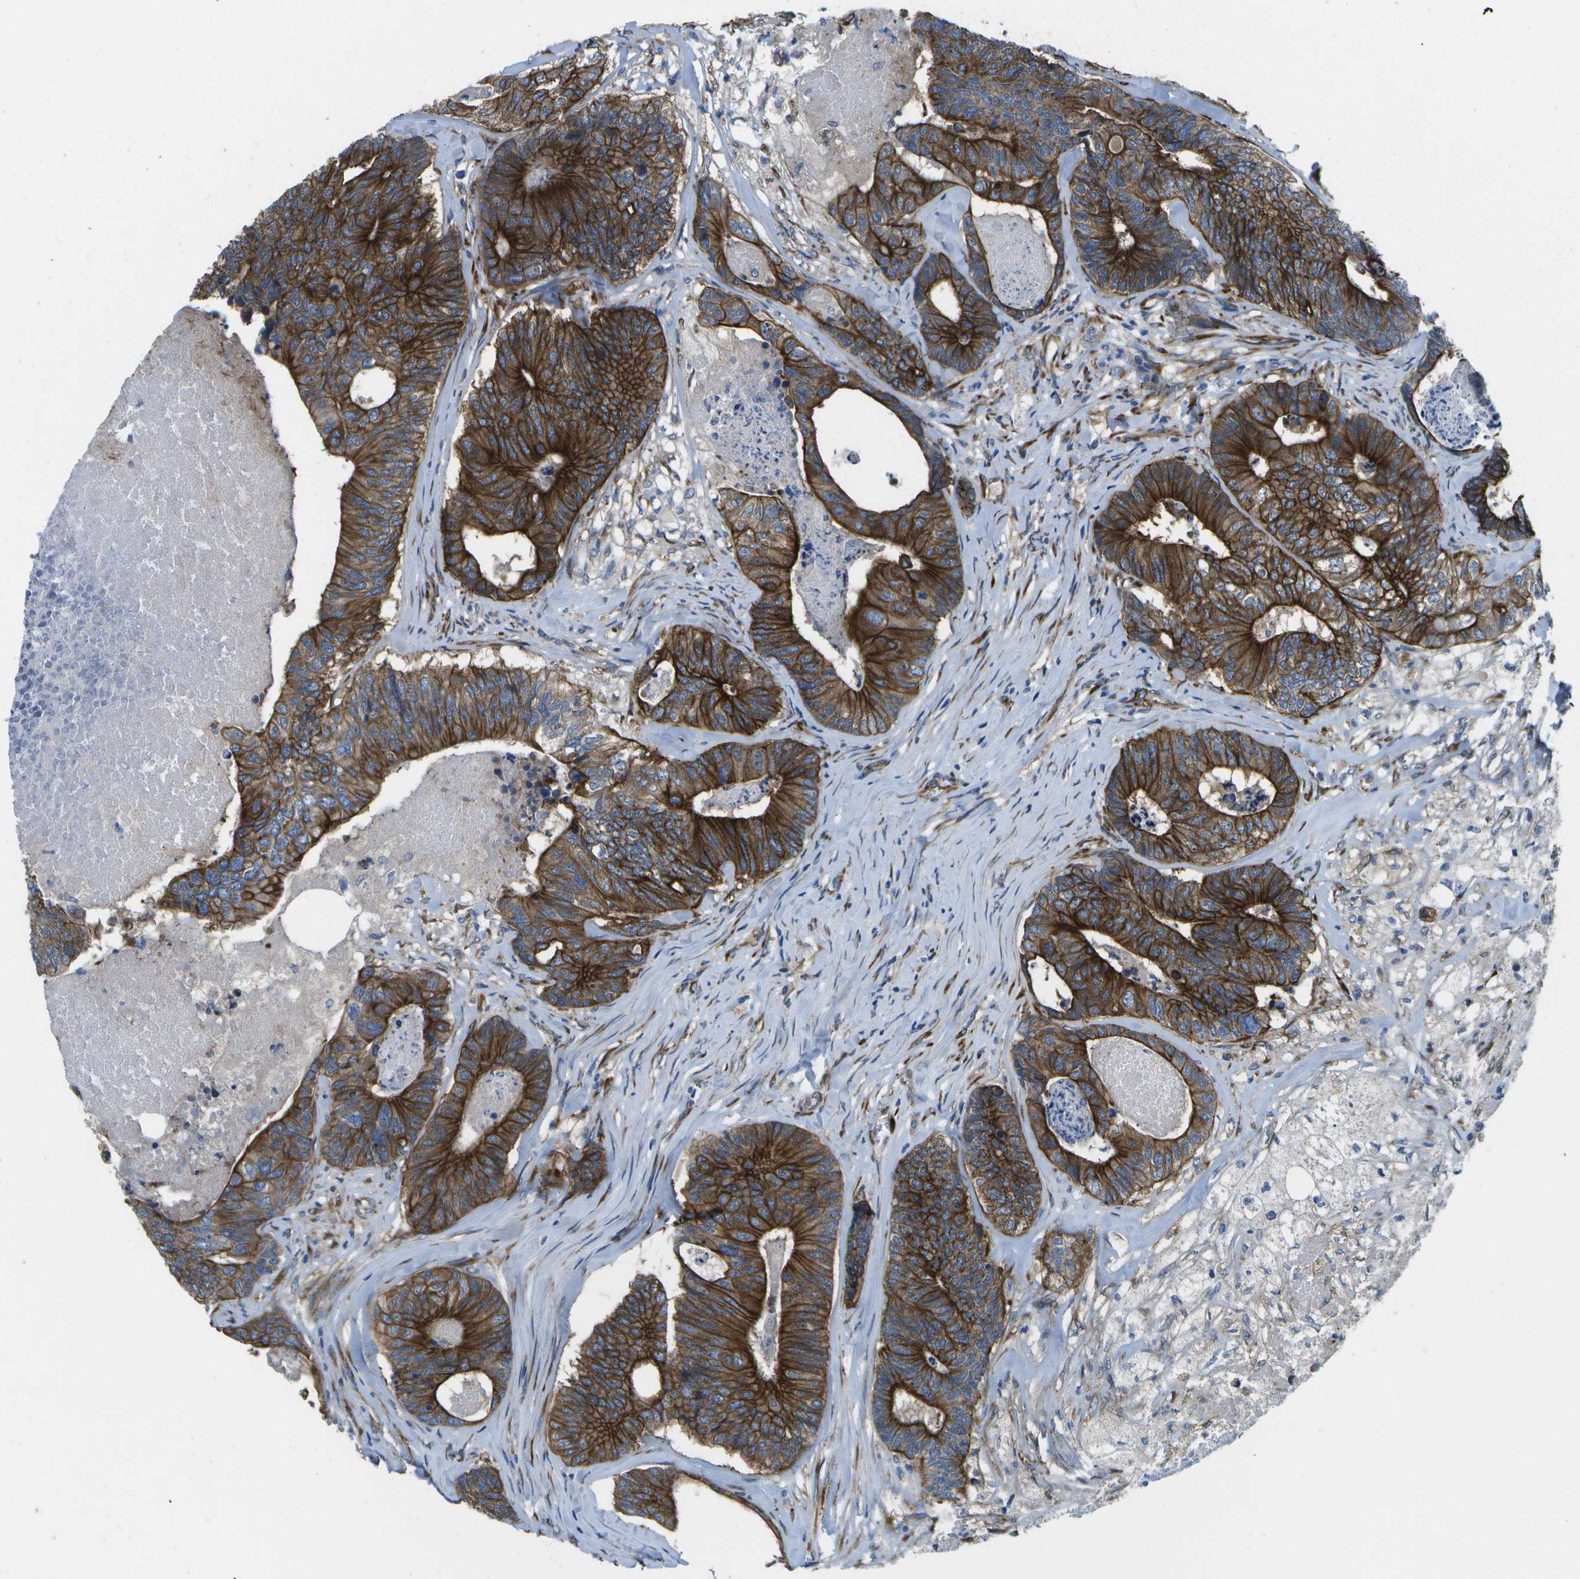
{"staining": {"intensity": "strong", "quantity": ">75%", "location": "cytoplasmic/membranous"}, "tissue": "colorectal cancer", "cell_type": "Tumor cells", "image_type": "cancer", "snomed": [{"axis": "morphology", "description": "Adenocarcinoma, NOS"}, {"axis": "topography", "description": "Colon"}], "caption": "A brown stain highlights strong cytoplasmic/membranous positivity of a protein in adenocarcinoma (colorectal) tumor cells. (IHC, brightfield microscopy, high magnification).", "gene": "P3H1", "patient": {"sex": "female", "age": 57}}